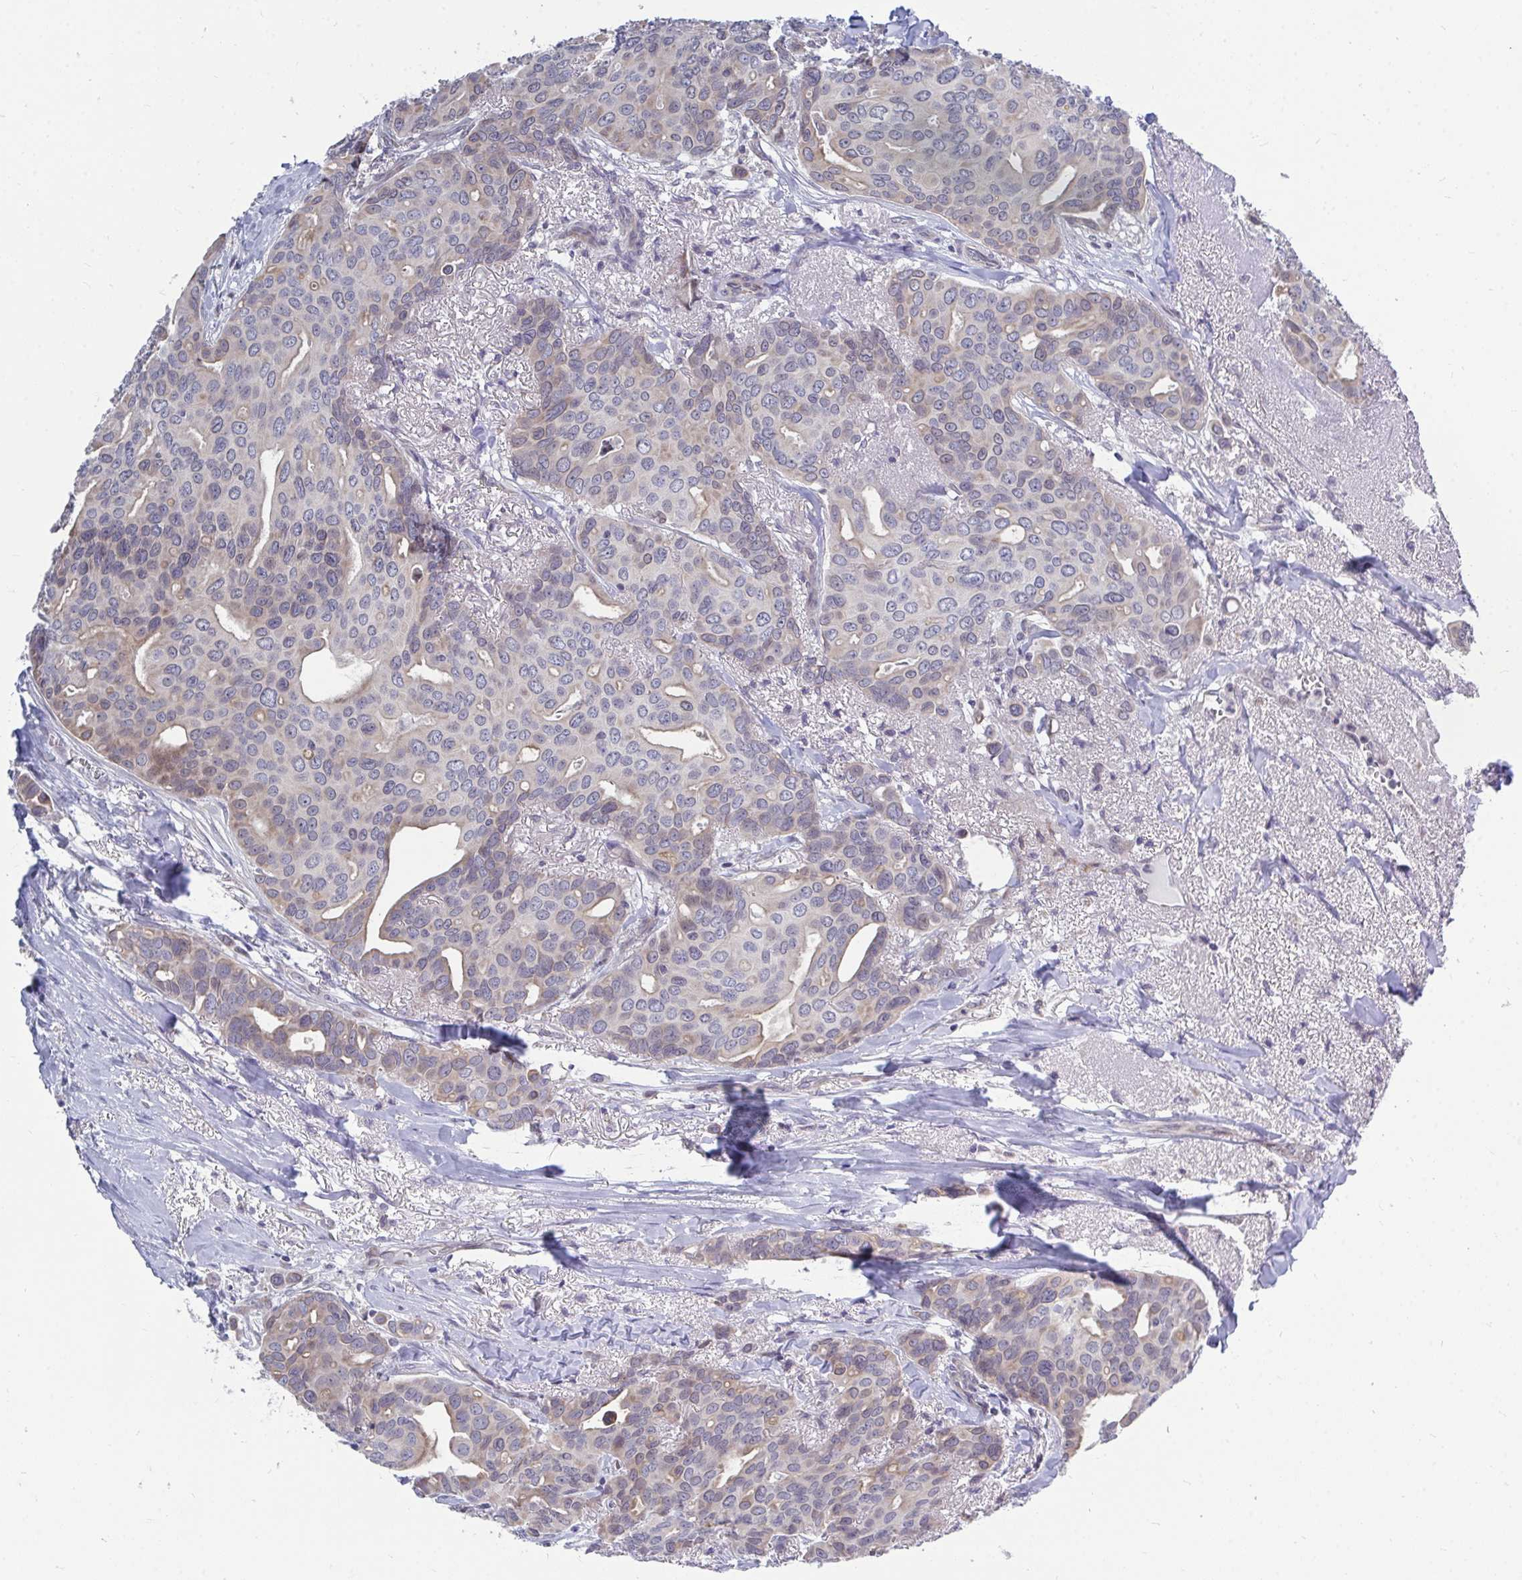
{"staining": {"intensity": "weak", "quantity": "<25%", "location": "cytoplasmic/membranous"}, "tissue": "breast cancer", "cell_type": "Tumor cells", "image_type": "cancer", "snomed": [{"axis": "morphology", "description": "Duct carcinoma"}, {"axis": "topography", "description": "Breast"}], "caption": "Immunohistochemical staining of breast cancer demonstrates no significant staining in tumor cells.", "gene": "MROH8", "patient": {"sex": "female", "age": 54}}